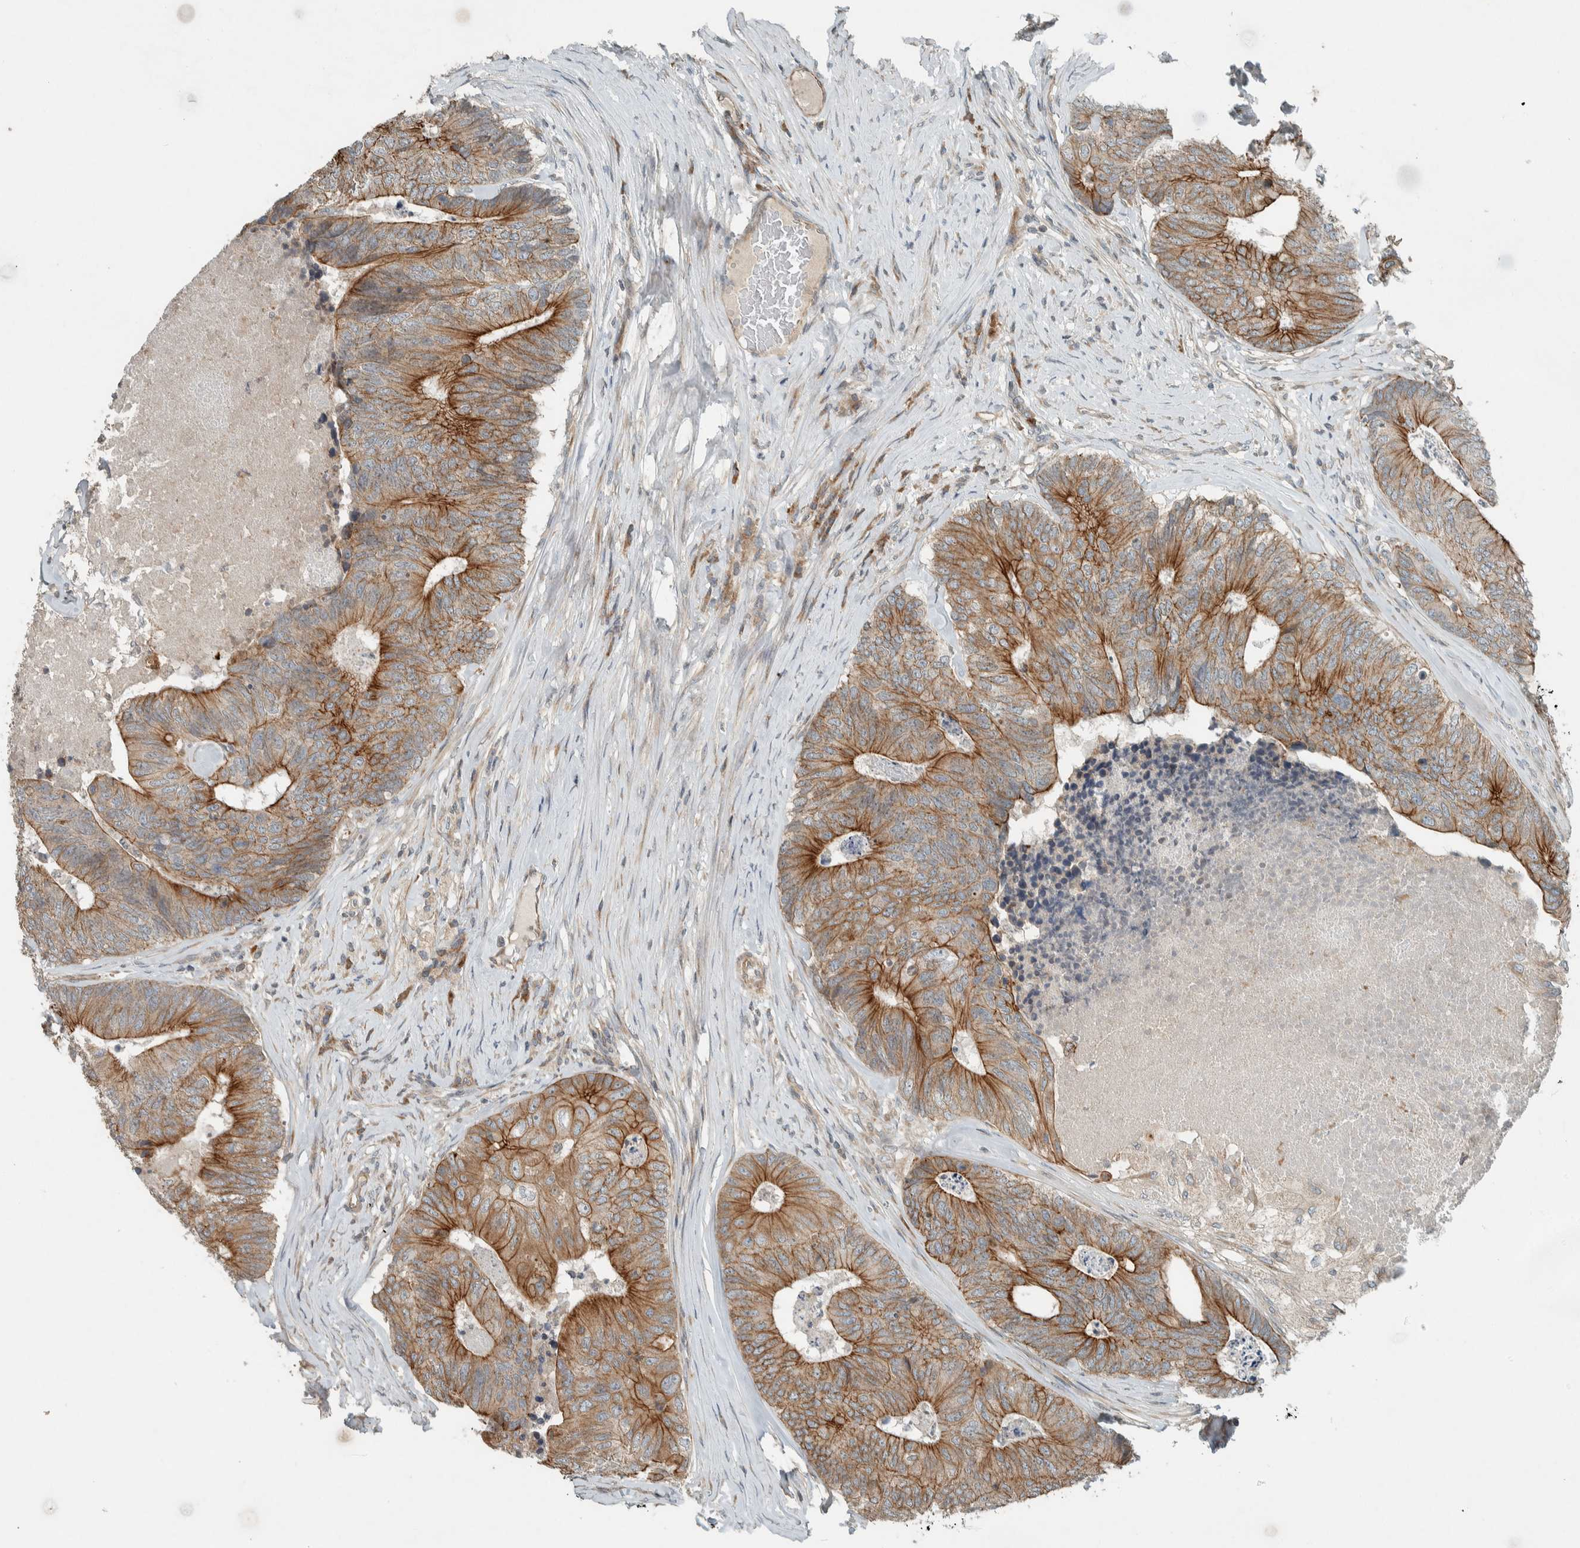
{"staining": {"intensity": "moderate", "quantity": ">75%", "location": "cytoplasmic/membranous"}, "tissue": "colorectal cancer", "cell_type": "Tumor cells", "image_type": "cancer", "snomed": [{"axis": "morphology", "description": "Adenocarcinoma, NOS"}, {"axis": "topography", "description": "Colon"}], "caption": "Colorectal cancer (adenocarcinoma) stained for a protein (brown) displays moderate cytoplasmic/membranous positive staining in approximately >75% of tumor cells.", "gene": "SEL1L", "patient": {"sex": "female", "age": 67}}